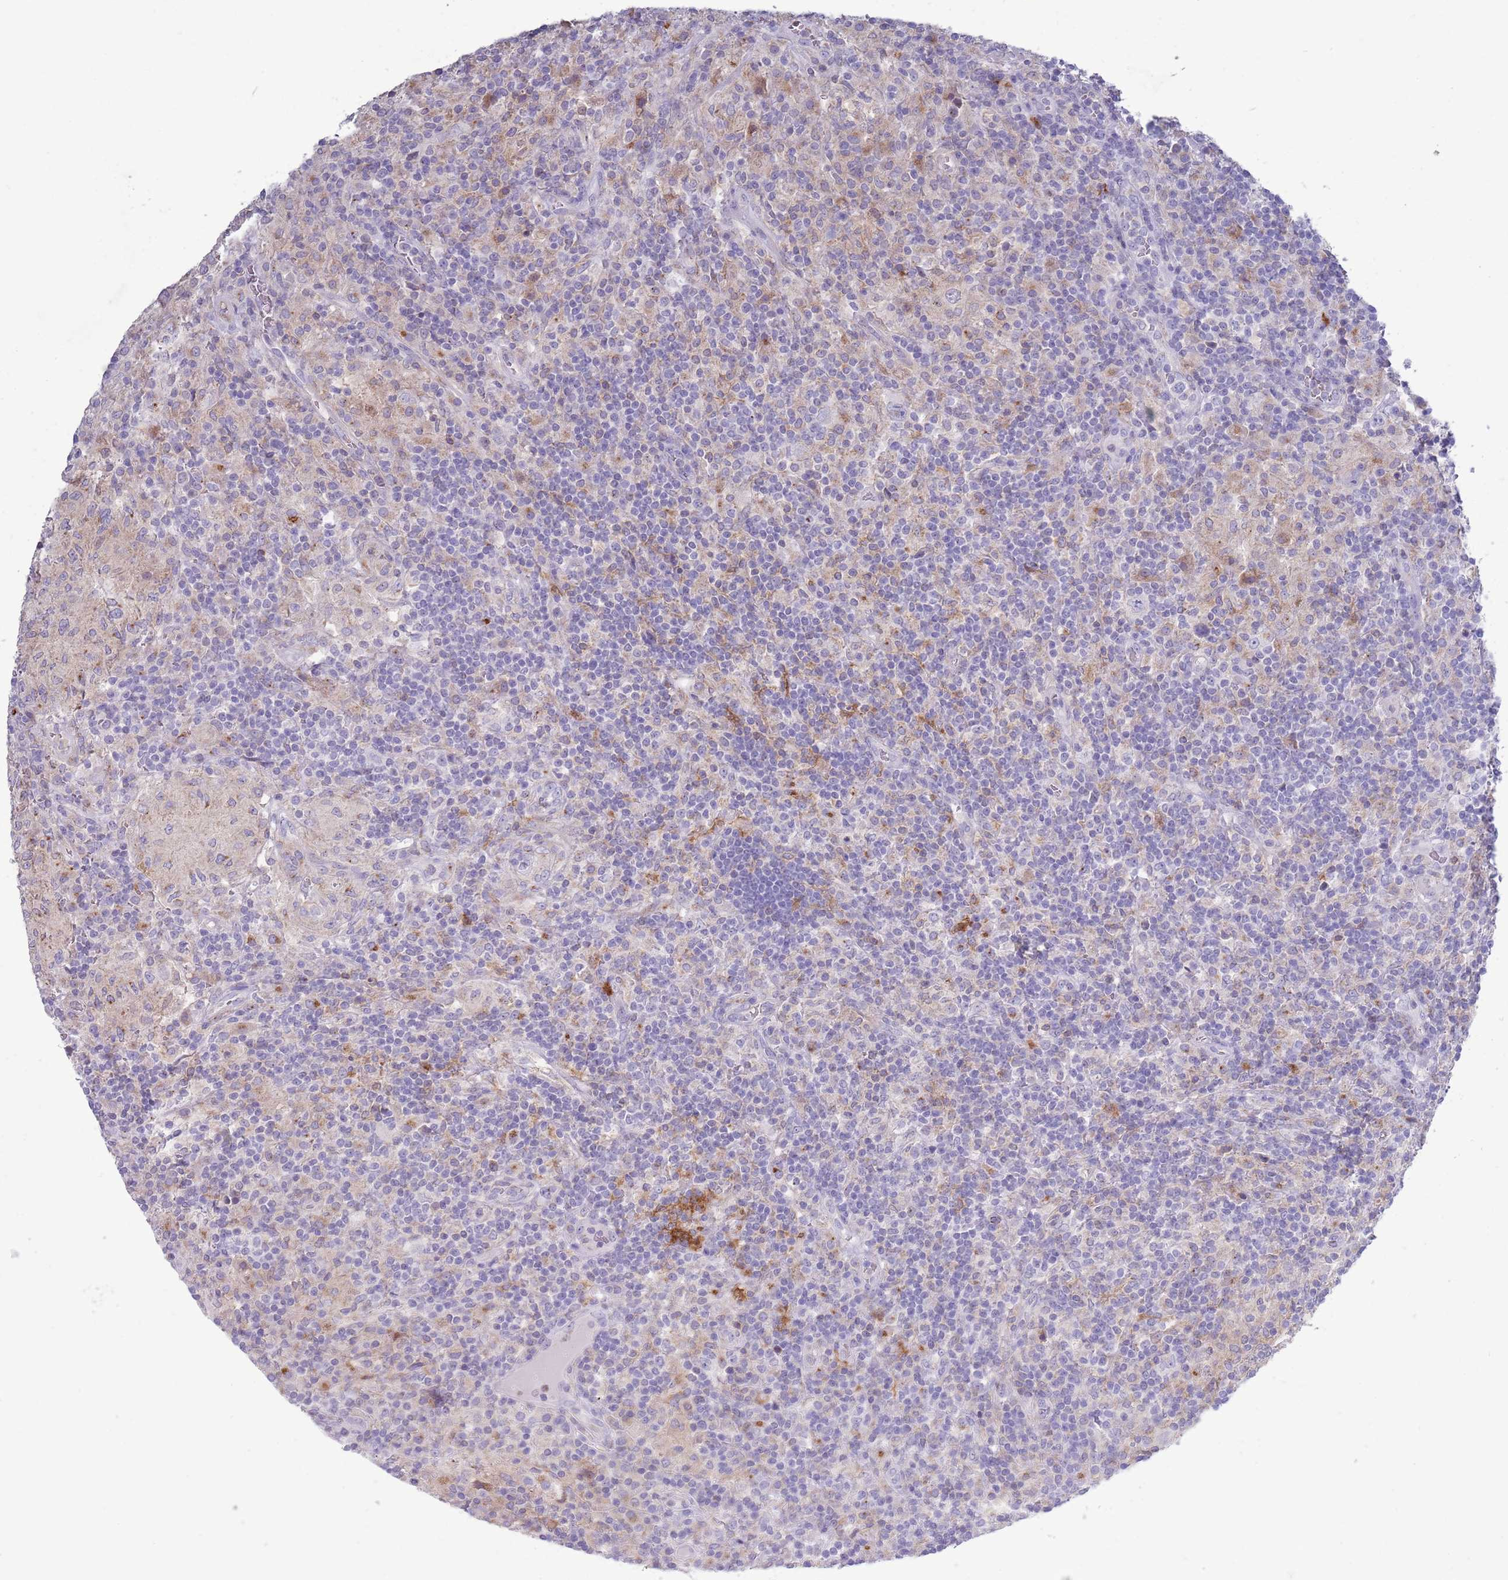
{"staining": {"intensity": "negative", "quantity": "none", "location": "none"}, "tissue": "lymphoma", "cell_type": "Tumor cells", "image_type": "cancer", "snomed": [{"axis": "morphology", "description": "Hodgkin's disease, NOS"}, {"axis": "topography", "description": "Lymph node"}], "caption": "Tumor cells show no significant expression in lymphoma.", "gene": "ACSBG1", "patient": {"sex": "male", "age": 70}}